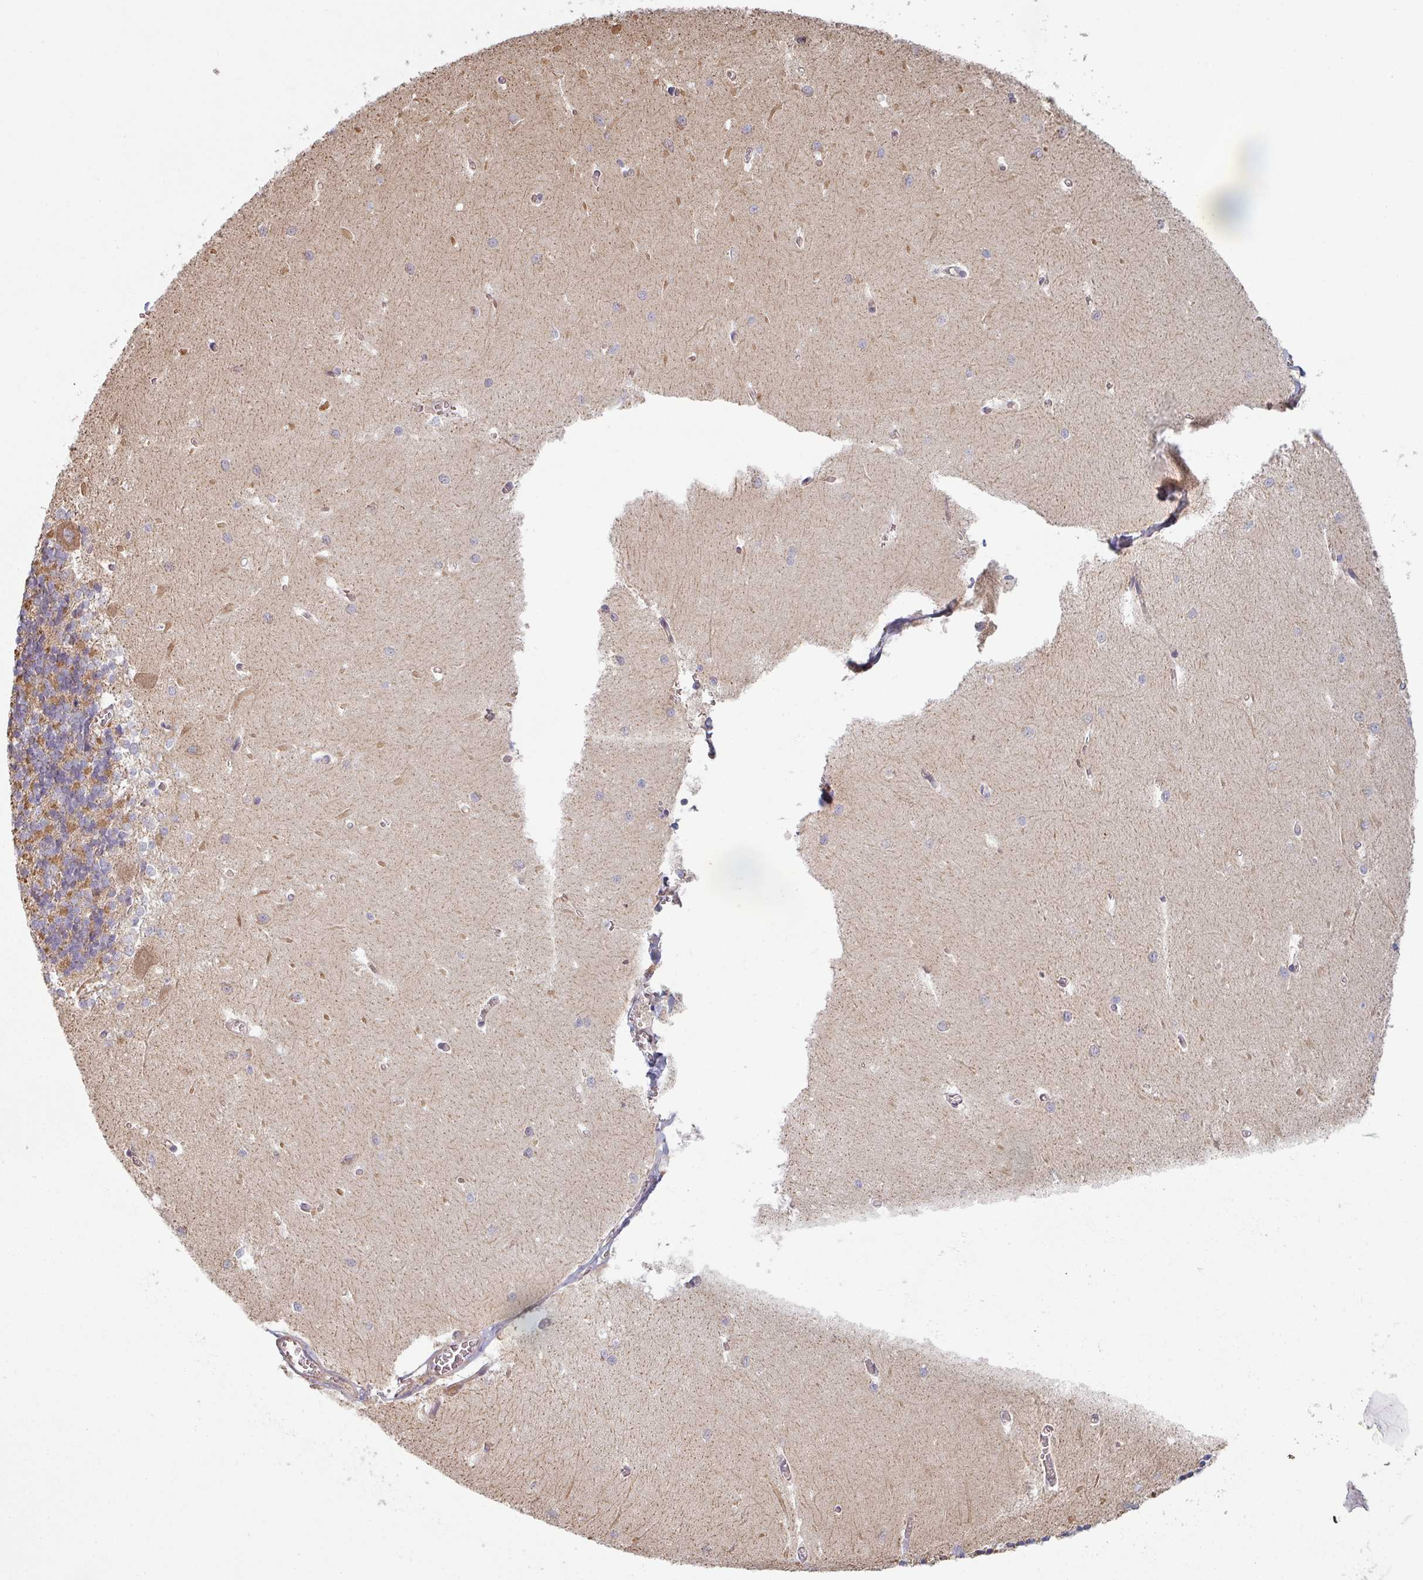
{"staining": {"intensity": "moderate", "quantity": "25%-75%", "location": "cytoplasmic/membranous"}, "tissue": "cerebellum", "cell_type": "Cells in granular layer", "image_type": "normal", "snomed": [{"axis": "morphology", "description": "Normal tissue, NOS"}, {"axis": "topography", "description": "Cerebellum"}], "caption": "A brown stain highlights moderate cytoplasmic/membranous staining of a protein in cells in granular layer of normal cerebellum.", "gene": "PLEKHJ1", "patient": {"sex": "male", "age": 37}}